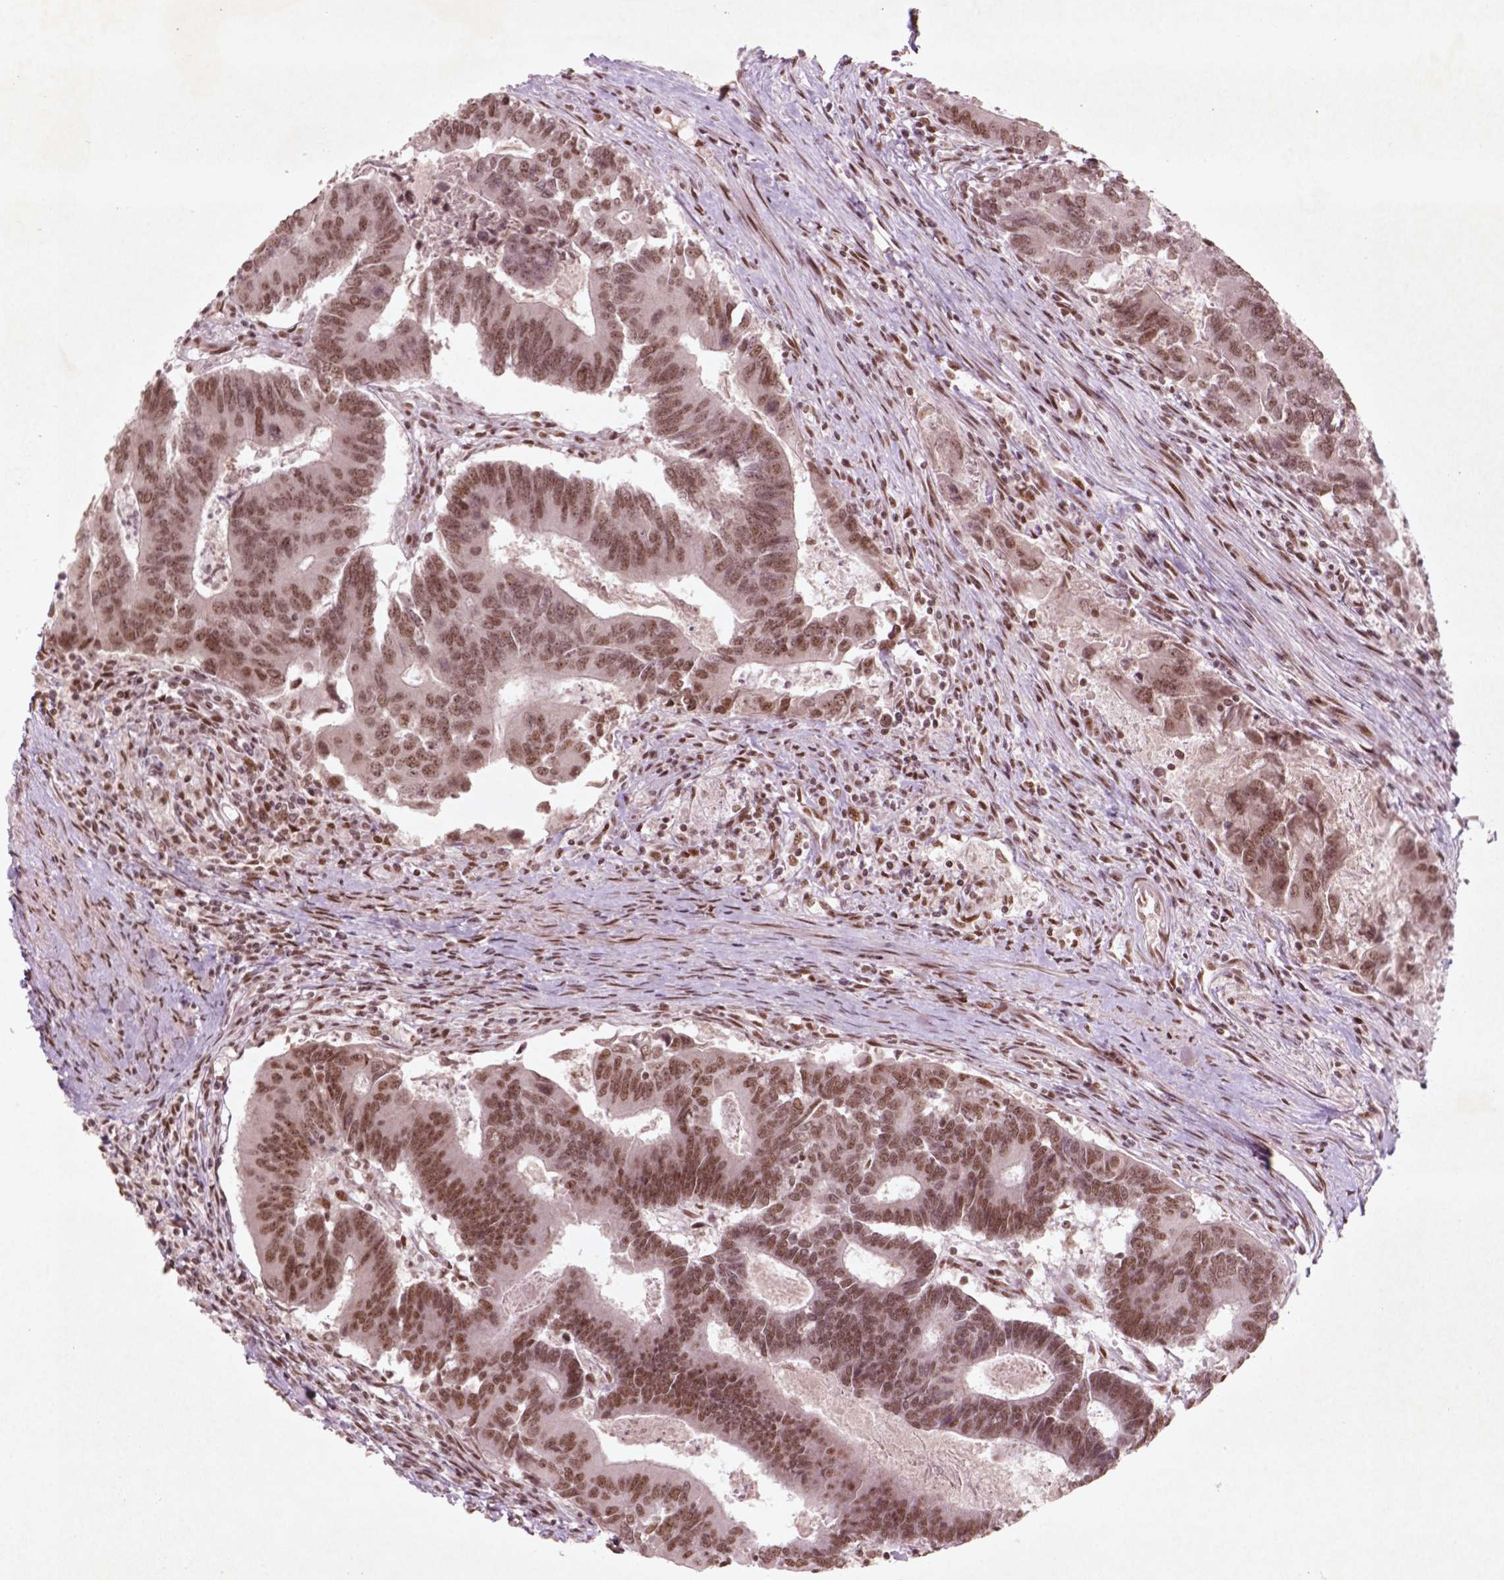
{"staining": {"intensity": "moderate", "quantity": ">75%", "location": "nuclear"}, "tissue": "colorectal cancer", "cell_type": "Tumor cells", "image_type": "cancer", "snomed": [{"axis": "morphology", "description": "Adenocarcinoma, NOS"}, {"axis": "topography", "description": "Colon"}], "caption": "Protein expression by immunohistochemistry displays moderate nuclear positivity in about >75% of tumor cells in colorectal cancer (adenocarcinoma).", "gene": "HMG20B", "patient": {"sex": "female", "age": 67}}